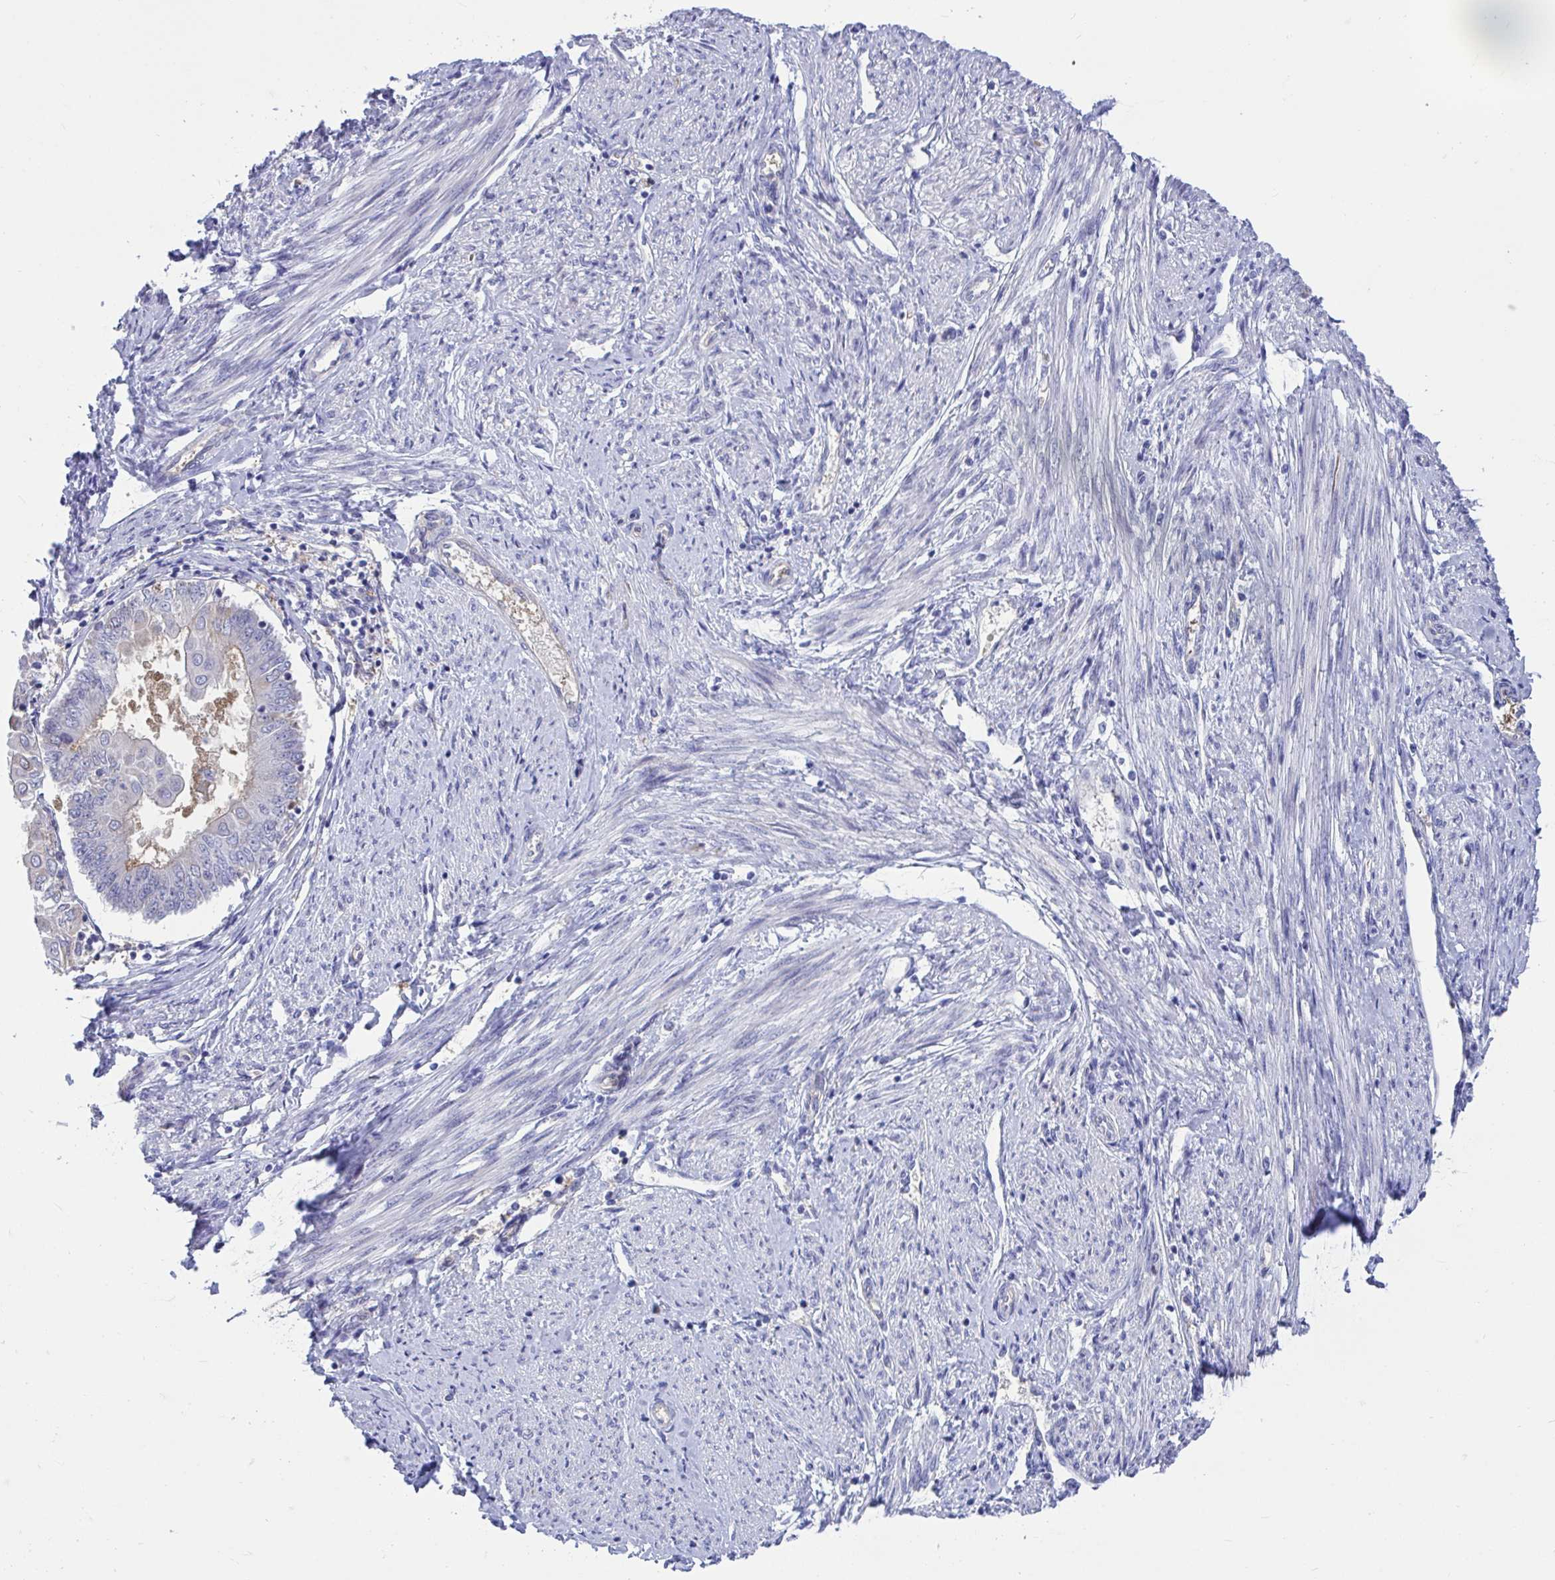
{"staining": {"intensity": "negative", "quantity": "none", "location": "none"}, "tissue": "endometrial cancer", "cell_type": "Tumor cells", "image_type": "cancer", "snomed": [{"axis": "morphology", "description": "Adenocarcinoma, NOS"}, {"axis": "topography", "description": "Endometrium"}], "caption": "Immunohistochemistry photomicrograph of neoplastic tissue: adenocarcinoma (endometrial) stained with DAB (3,3'-diaminobenzidine) displays no significant protein staining in tumor cells. (Immunohistochemistry, brightfield microscopy, high magnification).", "gene": "CENPQ", "patient": {"sex": "female", "age": 68}}